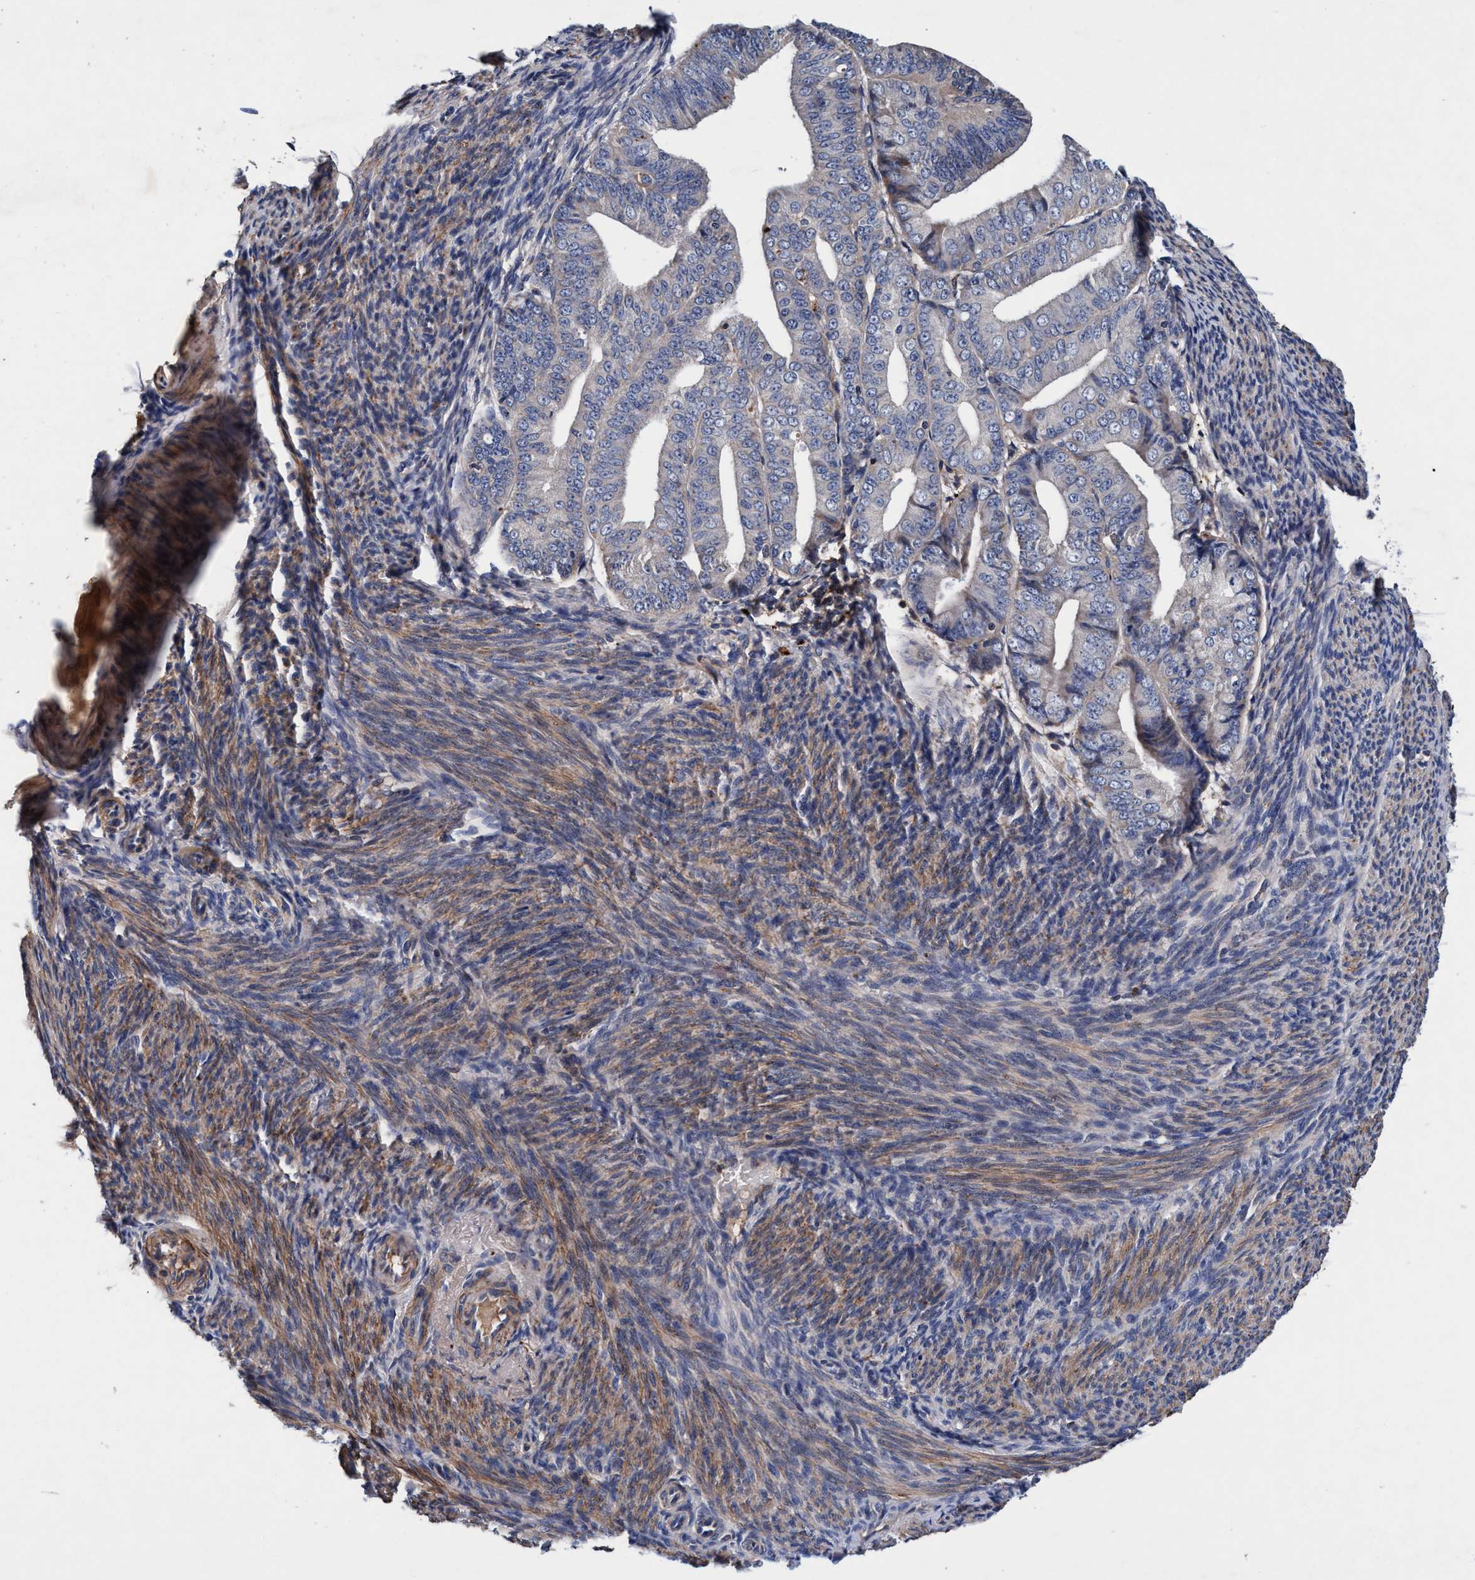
{"staining": {"intensity": "negative", "quantity": "none", "location": "none"}, "tissue": "endometrial cancer", "cell_type": "Tumor cells", "image_type": "cancer", "snomed": [{"axis": "morphology", "description": "Adenocarcinoma, NOS"}, {"axis": "topography", "description": "Endometrium"}], "caption": "The immunohistochemistry image has no significant positivity in tumor cells of endometrial cancer (adenocarcinoma) tissue.", "gene": "RNF208", "patient": {"sex": "female", "age": 63}}